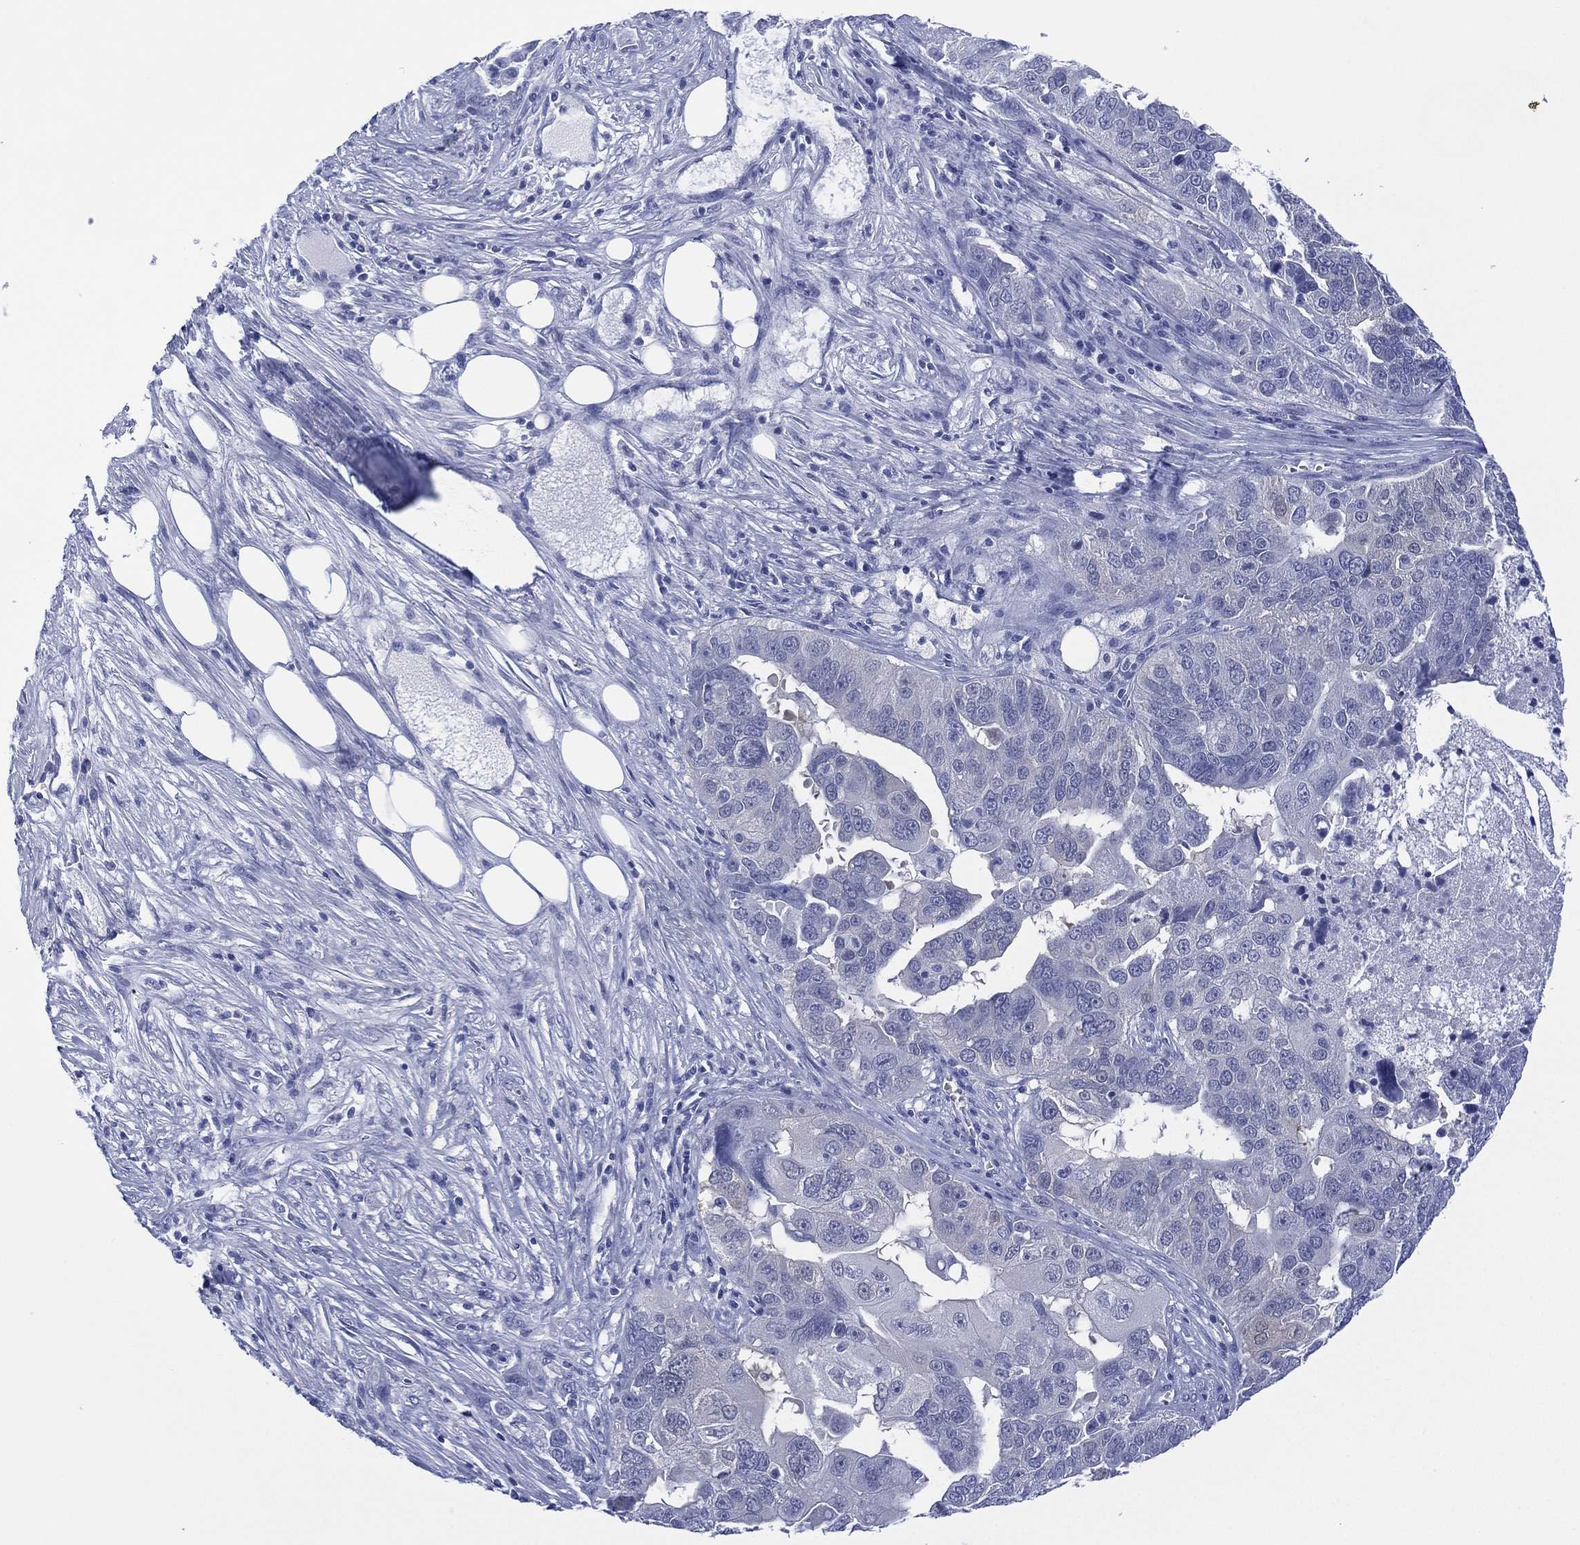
{"staining": {"intensity": "negative", "quantity": "none", "location": "none"}, "tissue": "ovarian cancer", "cell_type": "Tumor cells", "image_type": "cancer", "snomed": [{"axis": "morphology", "description": "Carcinoma, endometroid"}, {"axis": "topography", "description": "Soft tissue"}, {"axis": "topography", "description": "Ovary"}], "caption": "Immunohistochemical staining of human endometroid carcinoma (ovarian) shows no significant positivity in tumor cells. (Stains: DAB immunohistochemistry with hematoxylin counter stain, Microscopy: brightfield microscopy at high magnification).", "gene": "DSG1", "patient": {"sex": "female", "age": 52}}